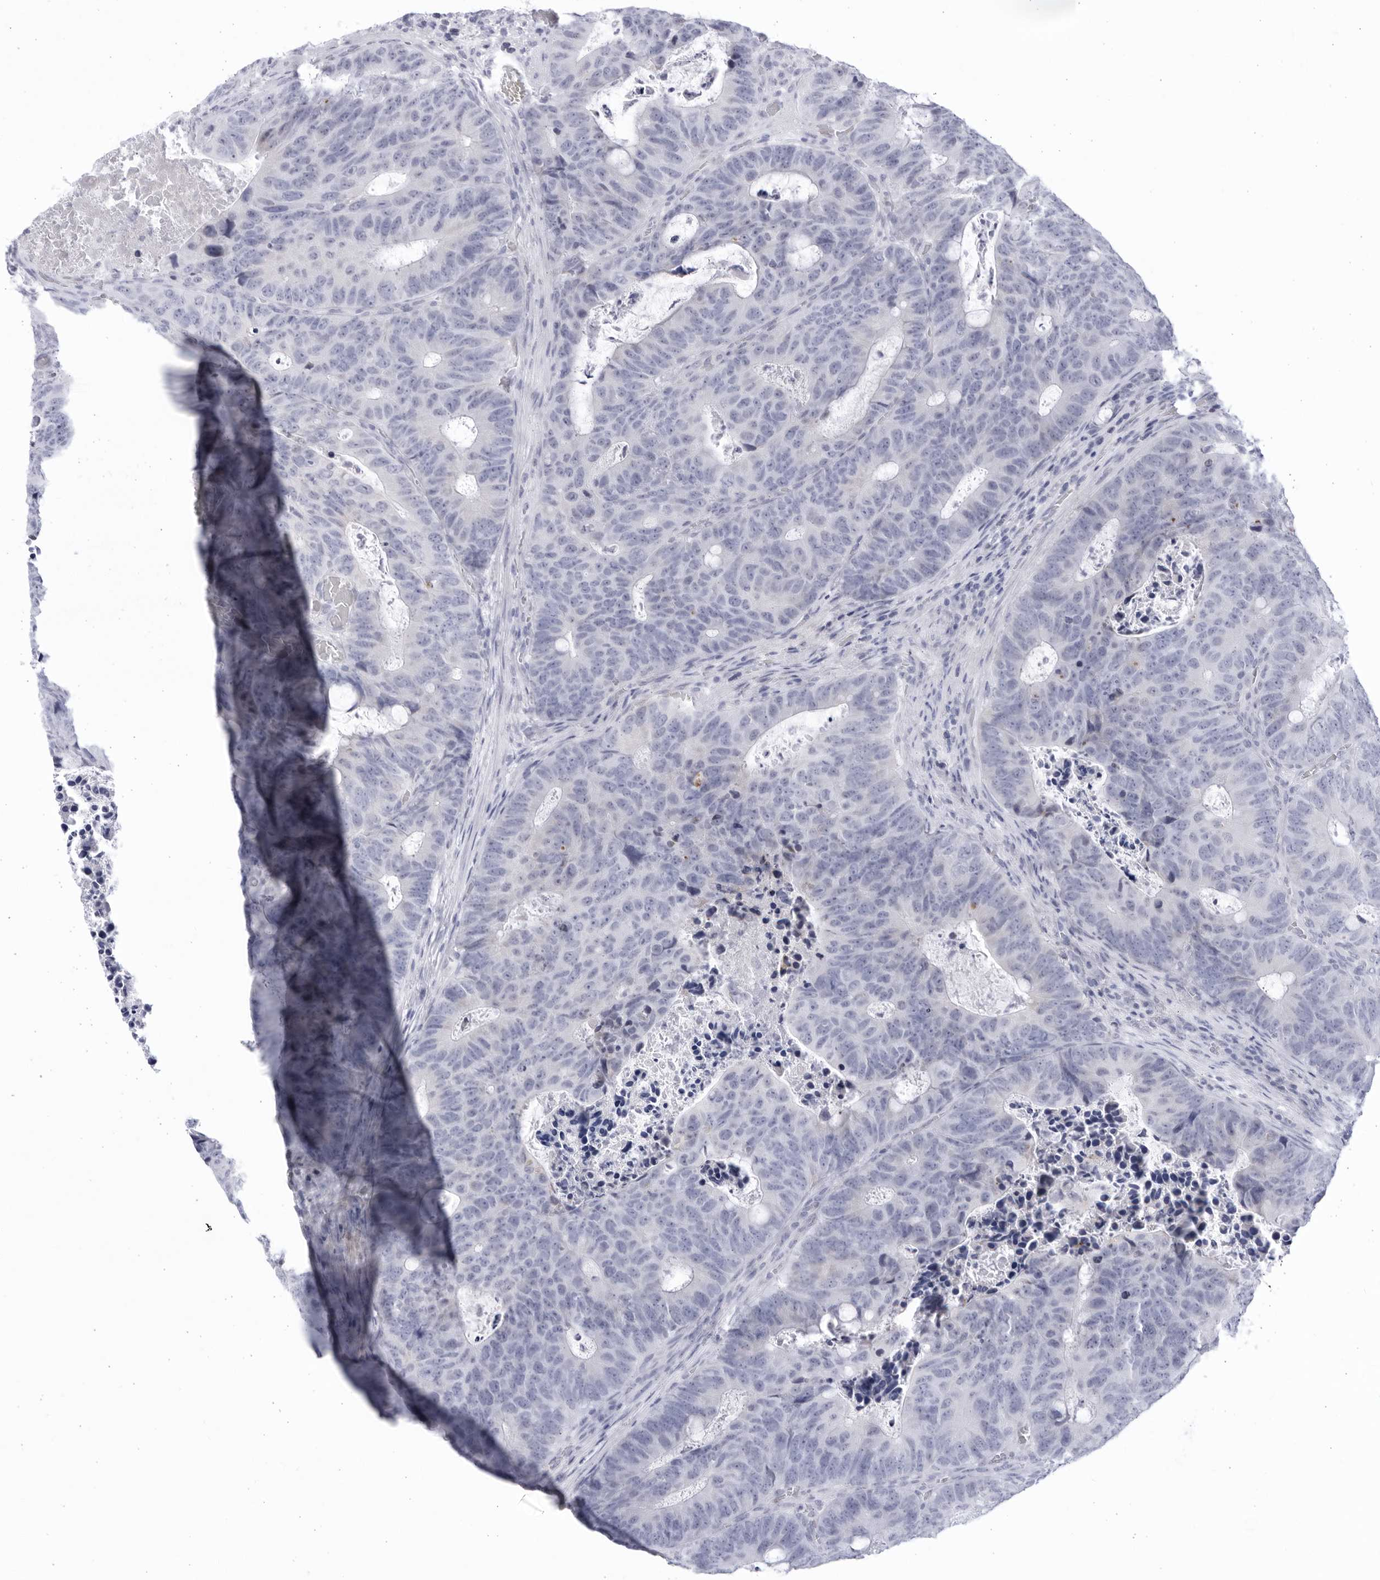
{"staining": {"intensity": "negative", "quantity": "none", "location": "none"}, "tissue": "colorectal cancer", "cell_type": "Tumor cells", "image_type": "cancer", "snomed": [{"axis": "morphology", "description": "Adenocarcinoma, NOS"}, {"axis": "topography", "description": "Colon"}], "caption": "Micrograph shows no protein expression in tumor cells of colorectal cancer (adenocarcinoma) tissue.", "gene": "CCDC181", "patient": {"sex": "male", "age": 87}}